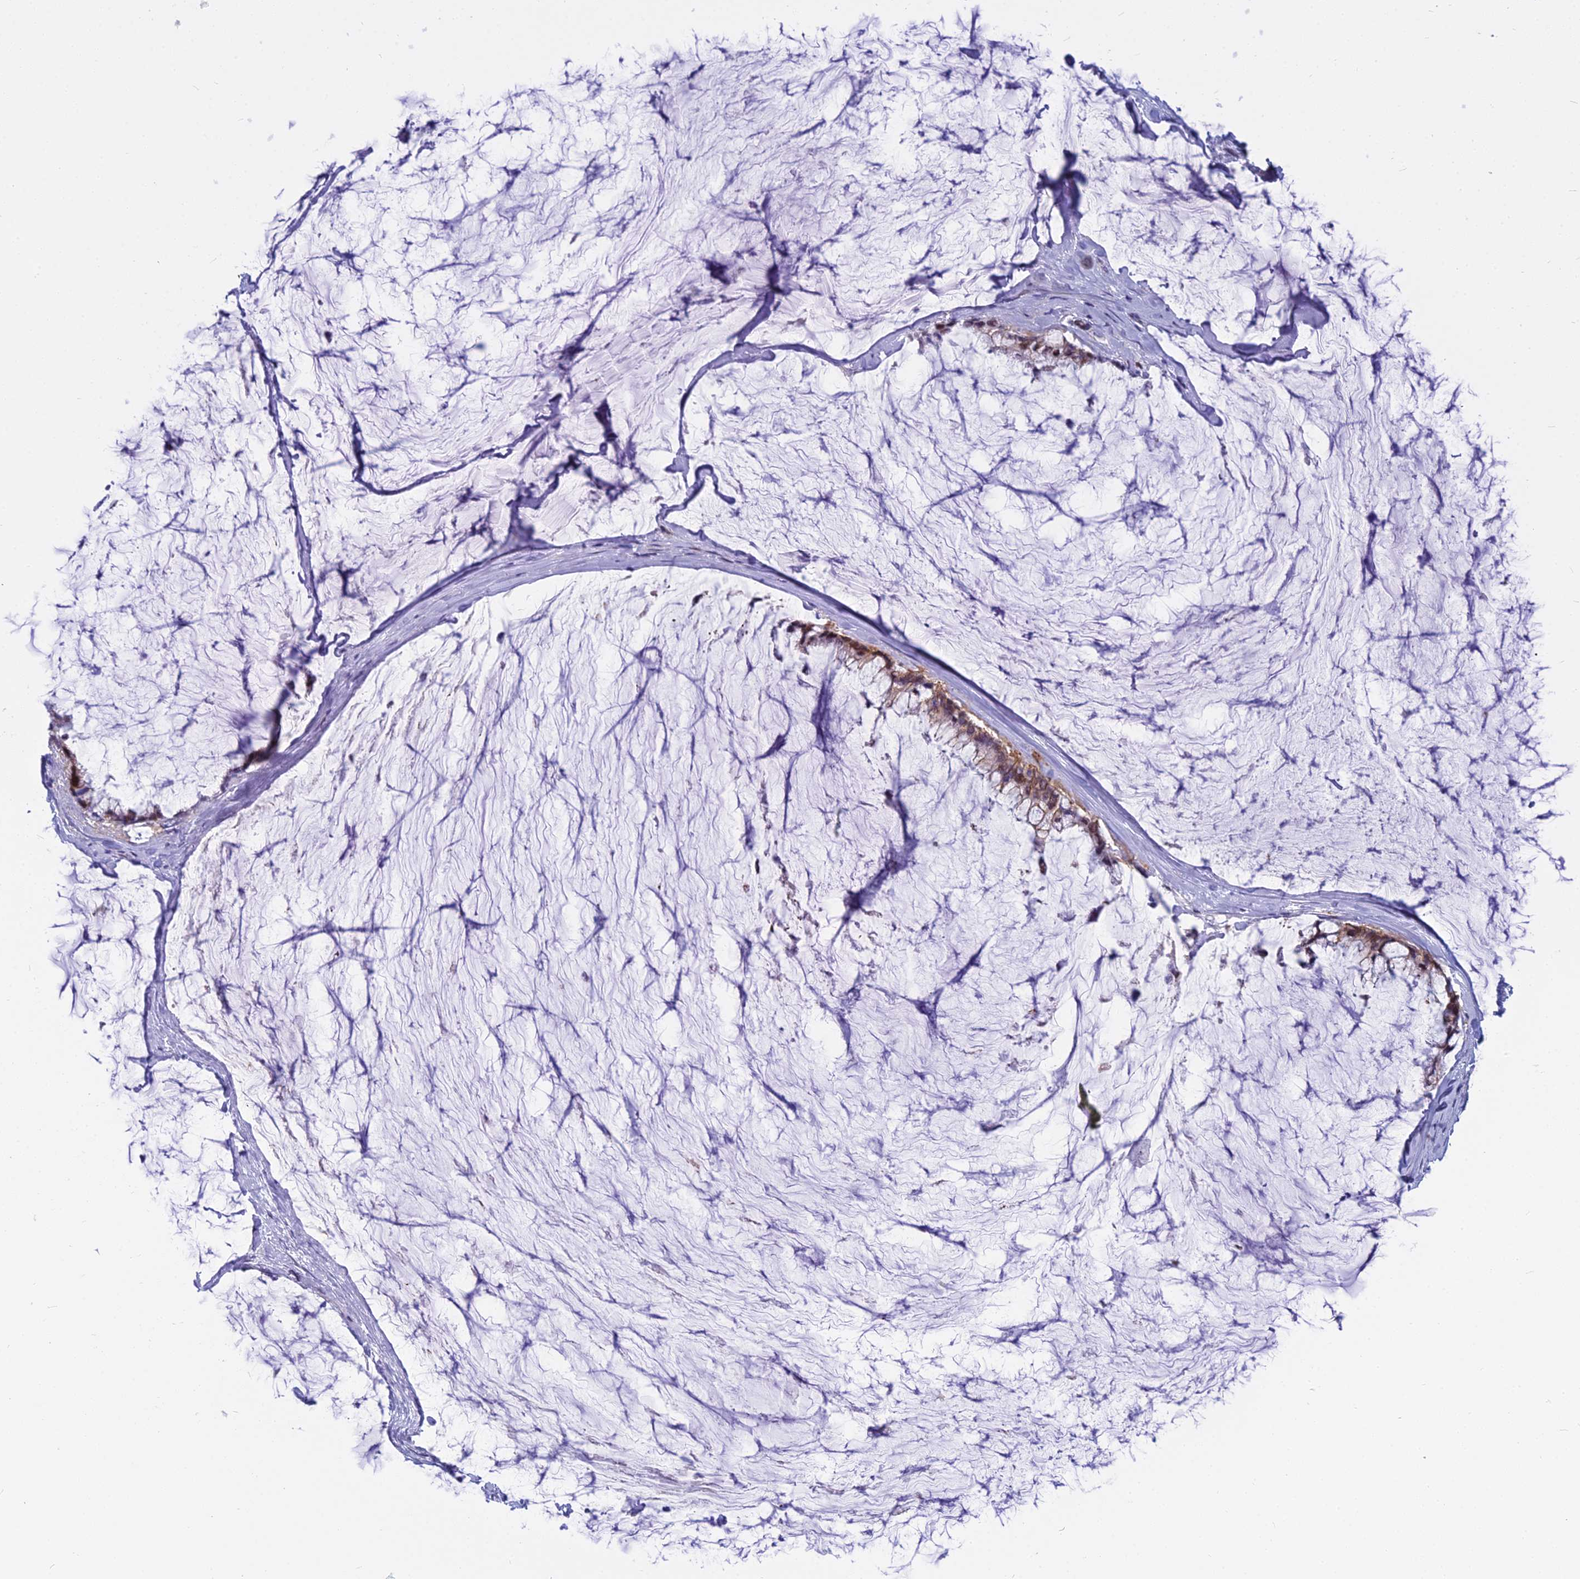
{"staining": {"intensity": "moderate", "quantity": "25%-75%", "location": "cytoplasmic/membranous,nuclear"}, "tissue": "ovarian cancer", "cell_type": "Tumor cells", "image_type": "cancer", "snomed": [{"axis": "morphology", "description": "Cystadenocarcinoma, mucinous, NOS"}, {"axis": "topography", "description": "Ovary"}], "caption": "Mucinous cystadenocarcinoma (ovarian) tissue exhibits moderate cytoplasmic/membranous and nuclear positivity in about 25%-75% of tumor cells, visualized by immunohistochemistry.", "gene": "MYBPC2", "patient": {"sex": "female", "age": 39}}